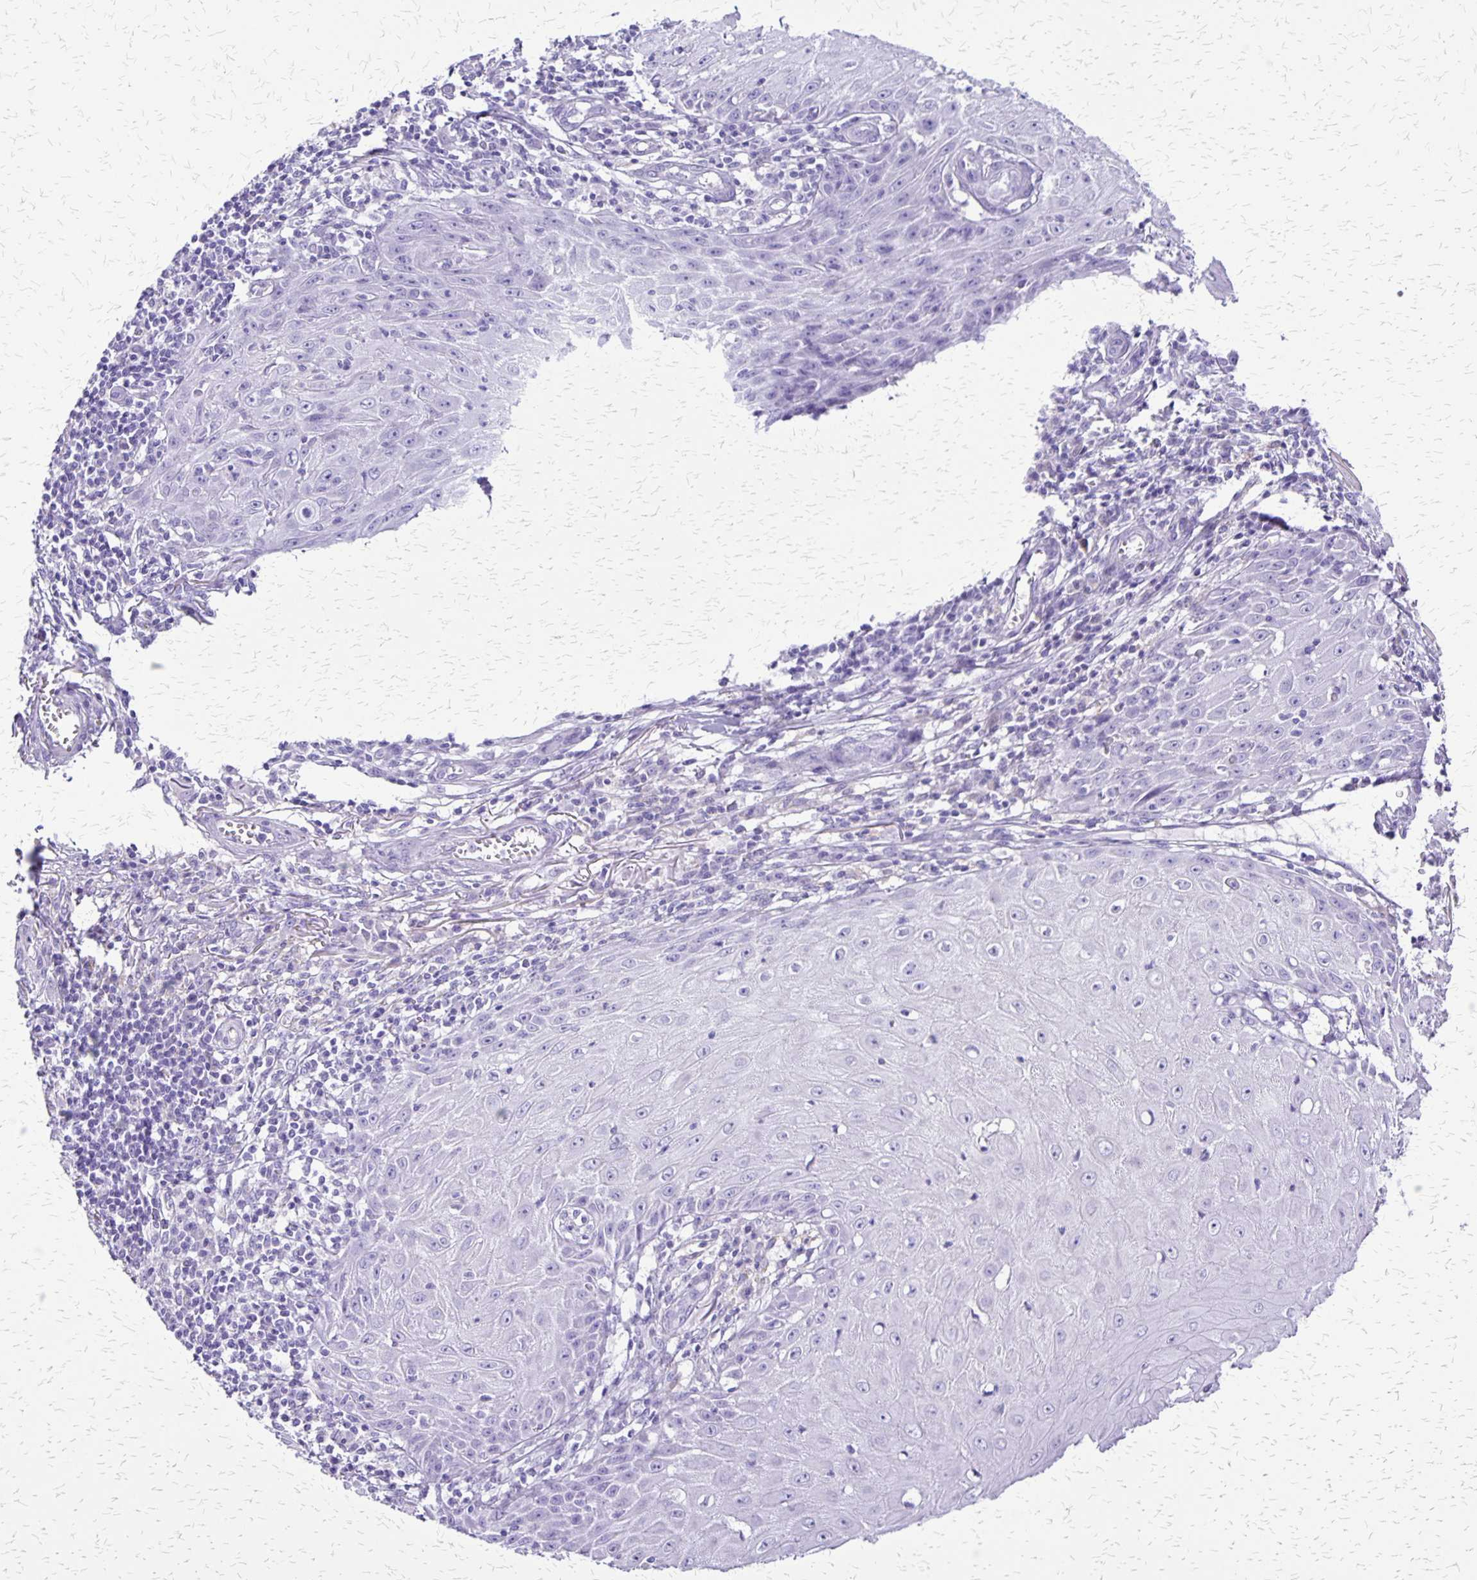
{"staining": {"intensity": "negative", "quantity": "none", "location": "none"}, "tissue": "skin cancer", "cell_type": "Tumor cells", "image_type": "cancer", "snomed": [{"axis": "morphology", "description": "Squamous cell carcinoma, NOS"}, {"axis": "topography", "description": "Skin"}], "caption": "Protein analysis of skin cancer exhibits no significant positivity in tumor cells.", "gene": "SLC13A2", "patient": {"sex": "female", "age": 73}}